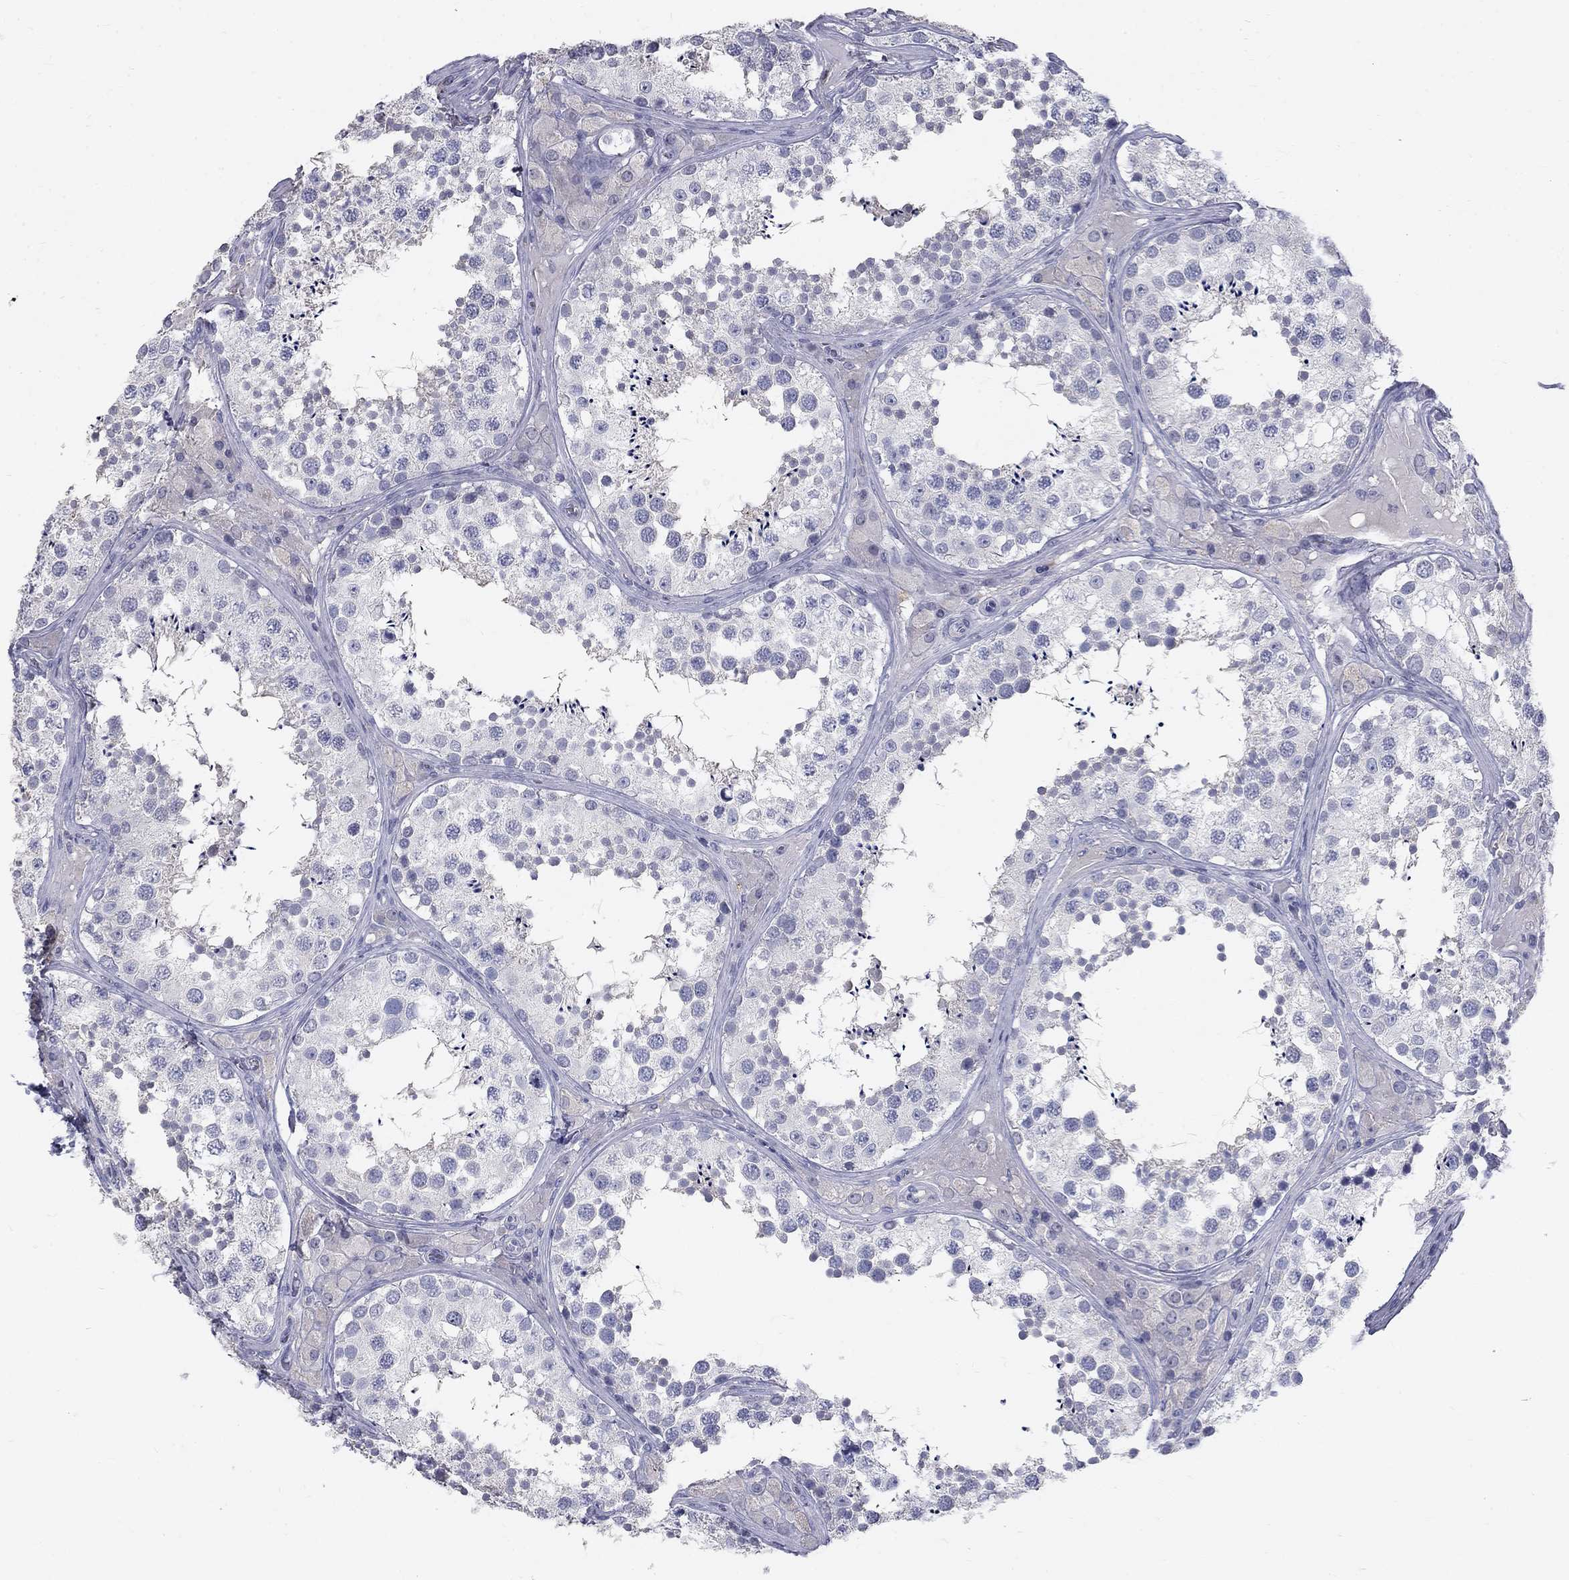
{"staining": {"intensity": "negative", "quantity": "none", "location": "none"}, "tissue": "testis", "cell_type": "Cells in seminiferous ducts", "image_type": "normal", "snomed": [{"axis": "morphology", "description": "Normal tissue, NOS"}, {"axis": "topography", "description": "Testis"}], "caption": "Cells in seminiferous ducts are negative for brown protein staining in benign testis. The staining was performed using DAB to visualize the protein expression in brown, while the nuclei were stained in blue with hematoxylin (Magnification: 20x).", "gene": "PTH1R", "patient": {"sex": "male", "age": 34}}